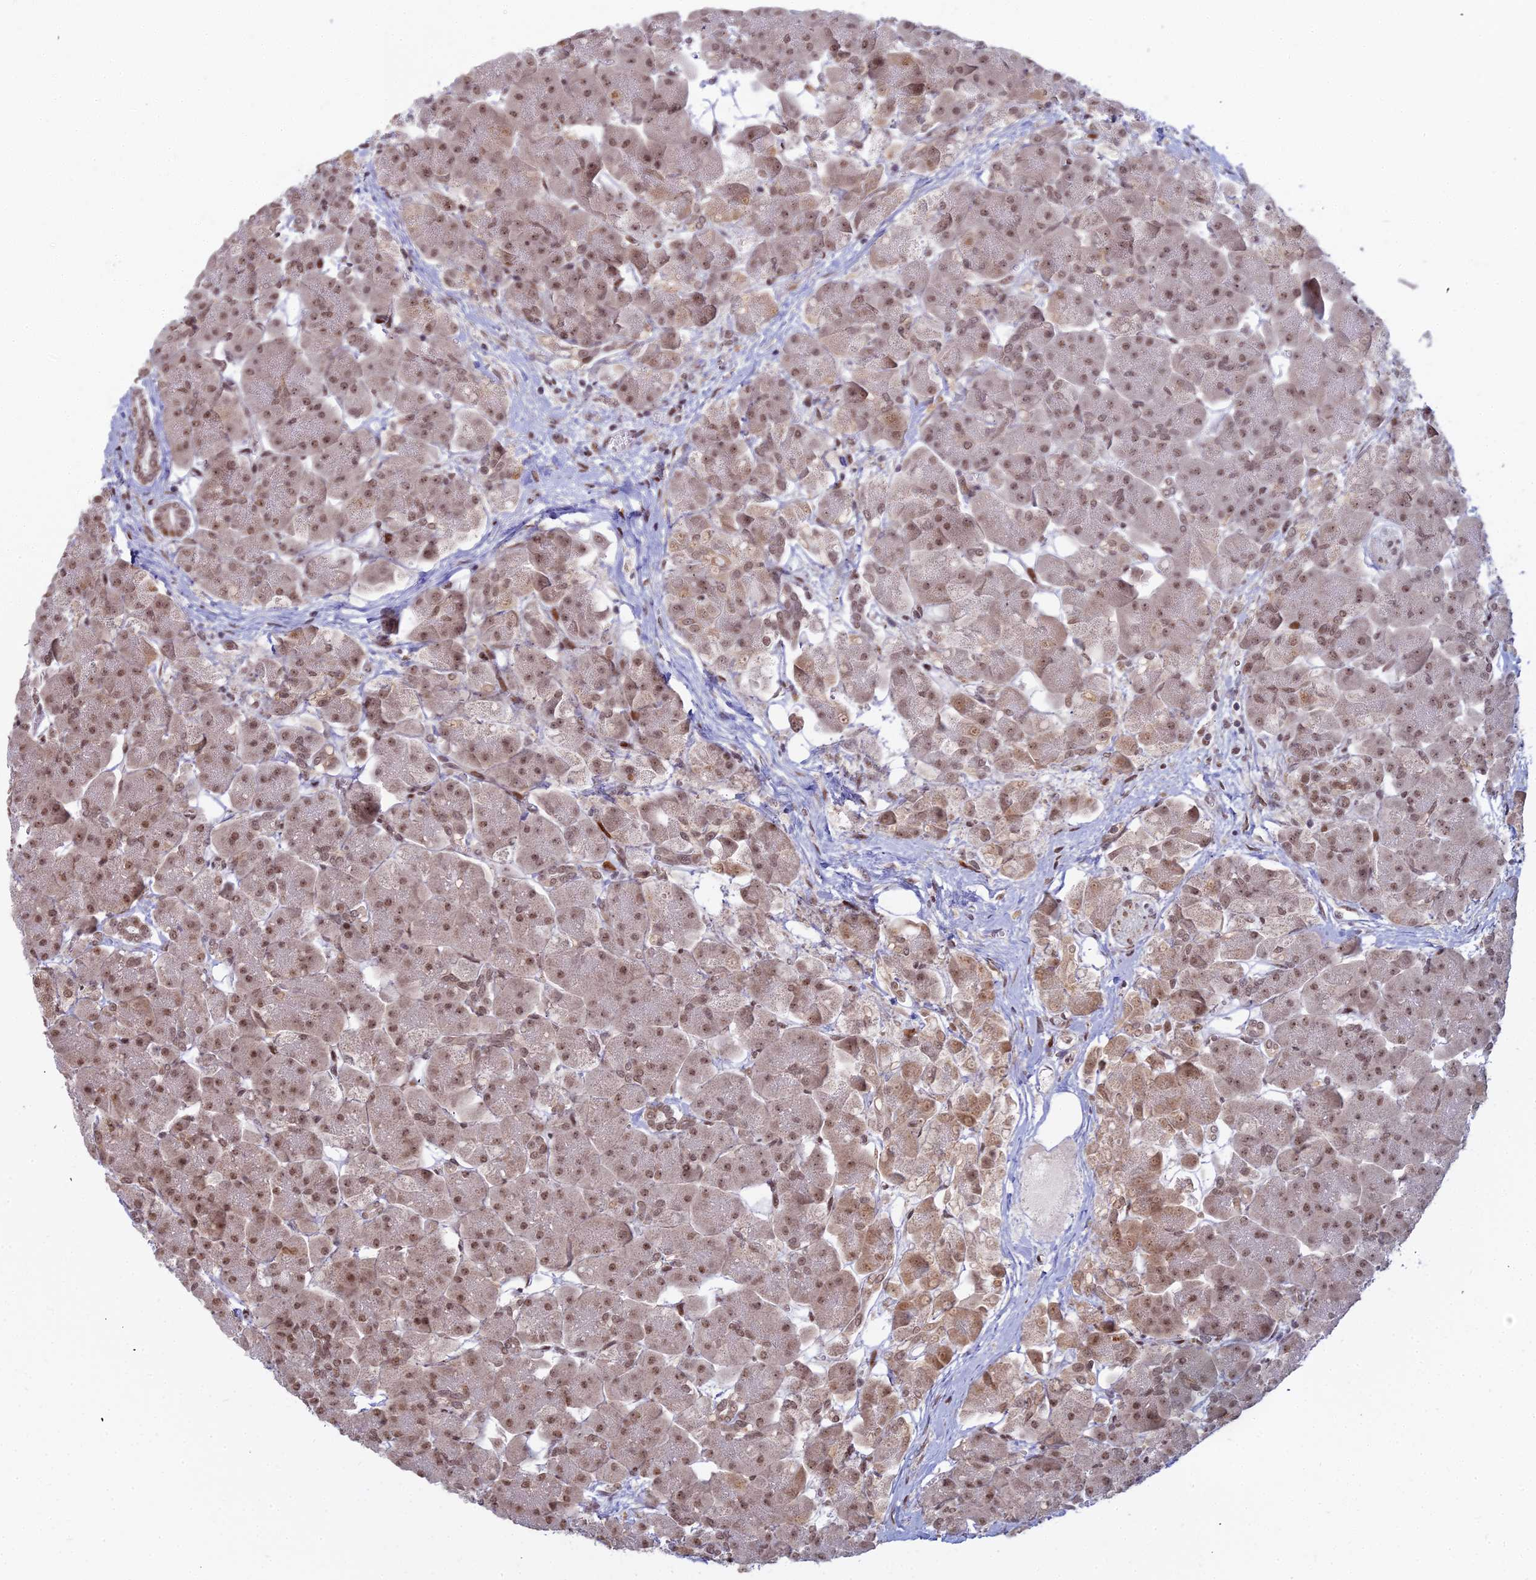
{"staining": {"intensity": "moderate", "quantity": ">75%", "location": "nuclear"}, "tissue": "pancreas", "cell_type": "Exocrine glandular cells", "image_type": "normal", "snomed": [{"axis": "morphology", "description": "Normal tissue, NOS"}, {"axis": "topography", "description": "Pancreas"}], "caption": "Protein staining by immunohistochemistry demonstrates moderate nuclear expression in about >75% of exocrine glandular cells in benign pancreas. (DAB (3,3'-diaminobenzidine) = brown stain, brightfield microscopy at high magnification).", "gene": "ABCA2", "patient": {"sex": "male", "age": 66}}